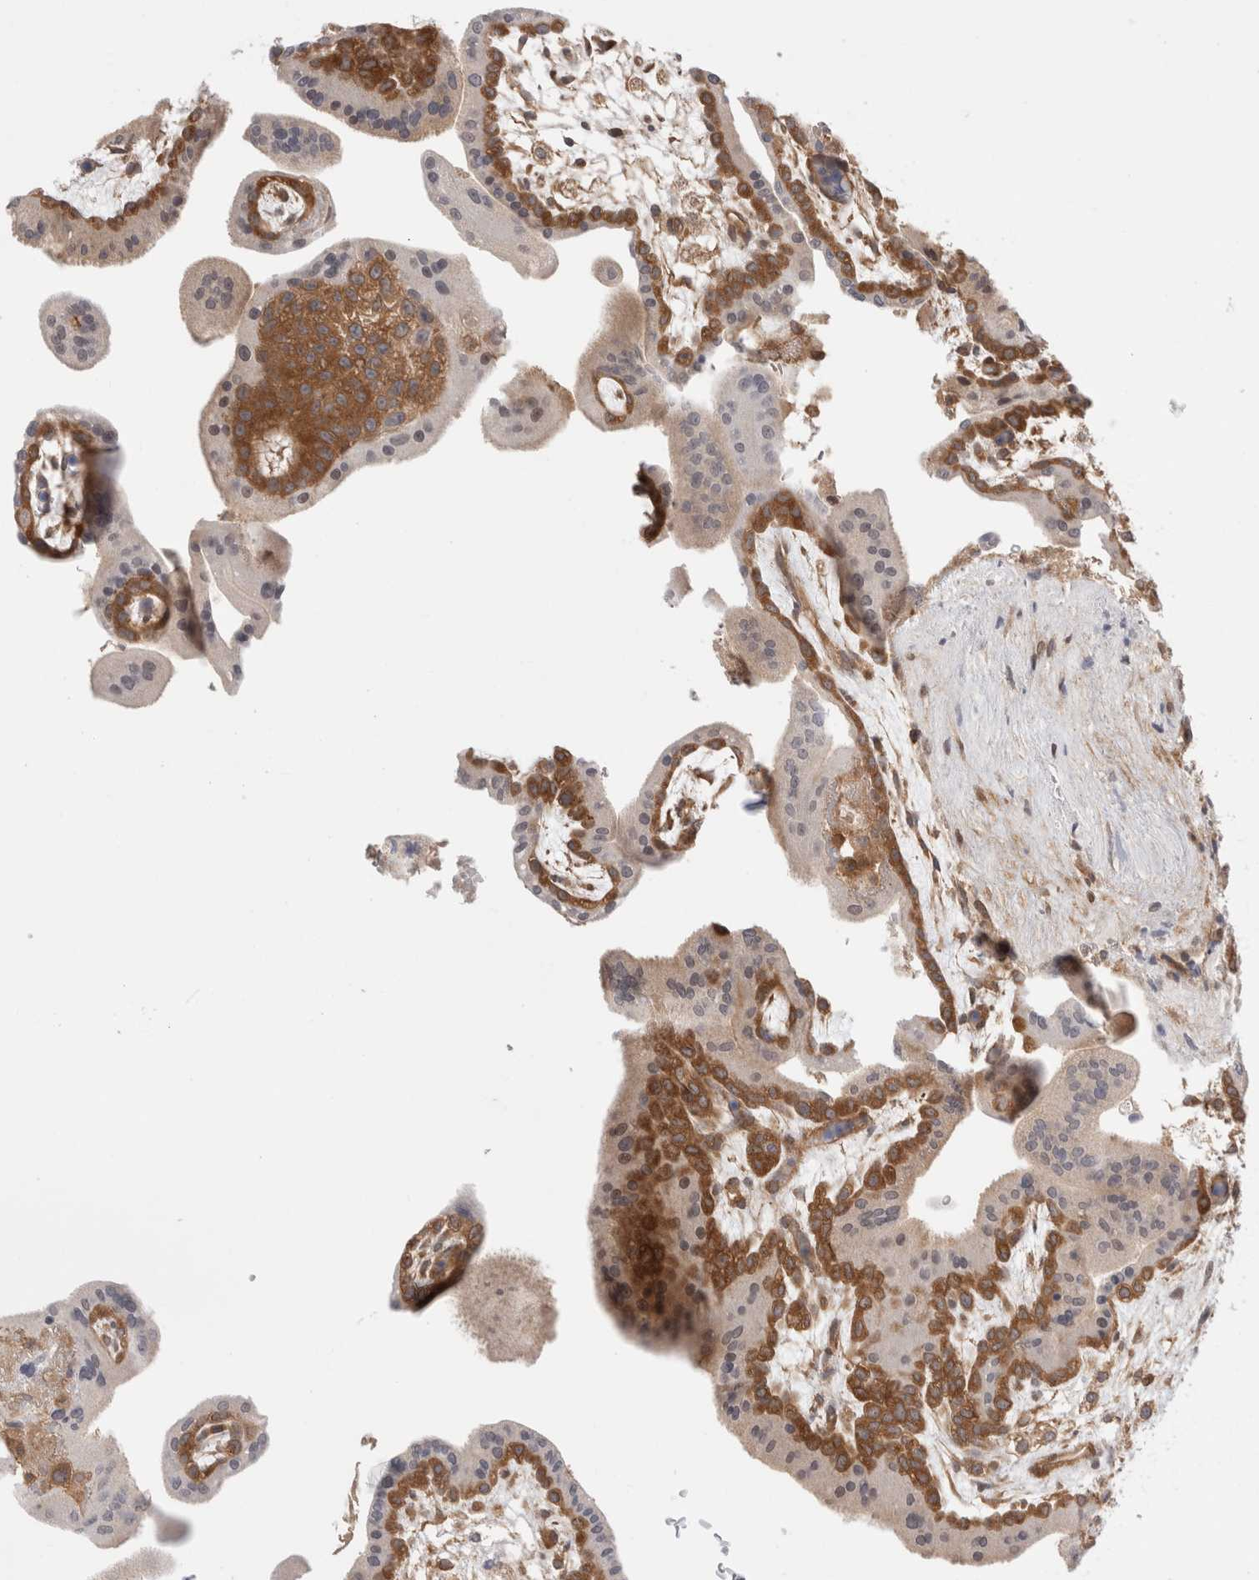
{"staining": {"intensity": "moderate", "quantity": ">75%", "location": "cytoplasmic/membranous"}, "tissue": "placenta", "cell_type": "Decidual cells", "image_type": "normal", "snomed": [{"axis": "morphology", "description": "Normal tissue, NOS"}, {"axis": "topography", "description": "Placenta"}], "caption": "Immunohistochemical staining of normal placenta shows moderate cytoplasmic/membranous protein staining in about >75% of decidual cells. Using DAB (3,3'-diaminobenzidine) (brown) and hematoxylin (blue) stains, captured at high magnification using brightfield microscopy.", "gene": "NFKB1", "patient": {"sex": "female", "age": 35}}